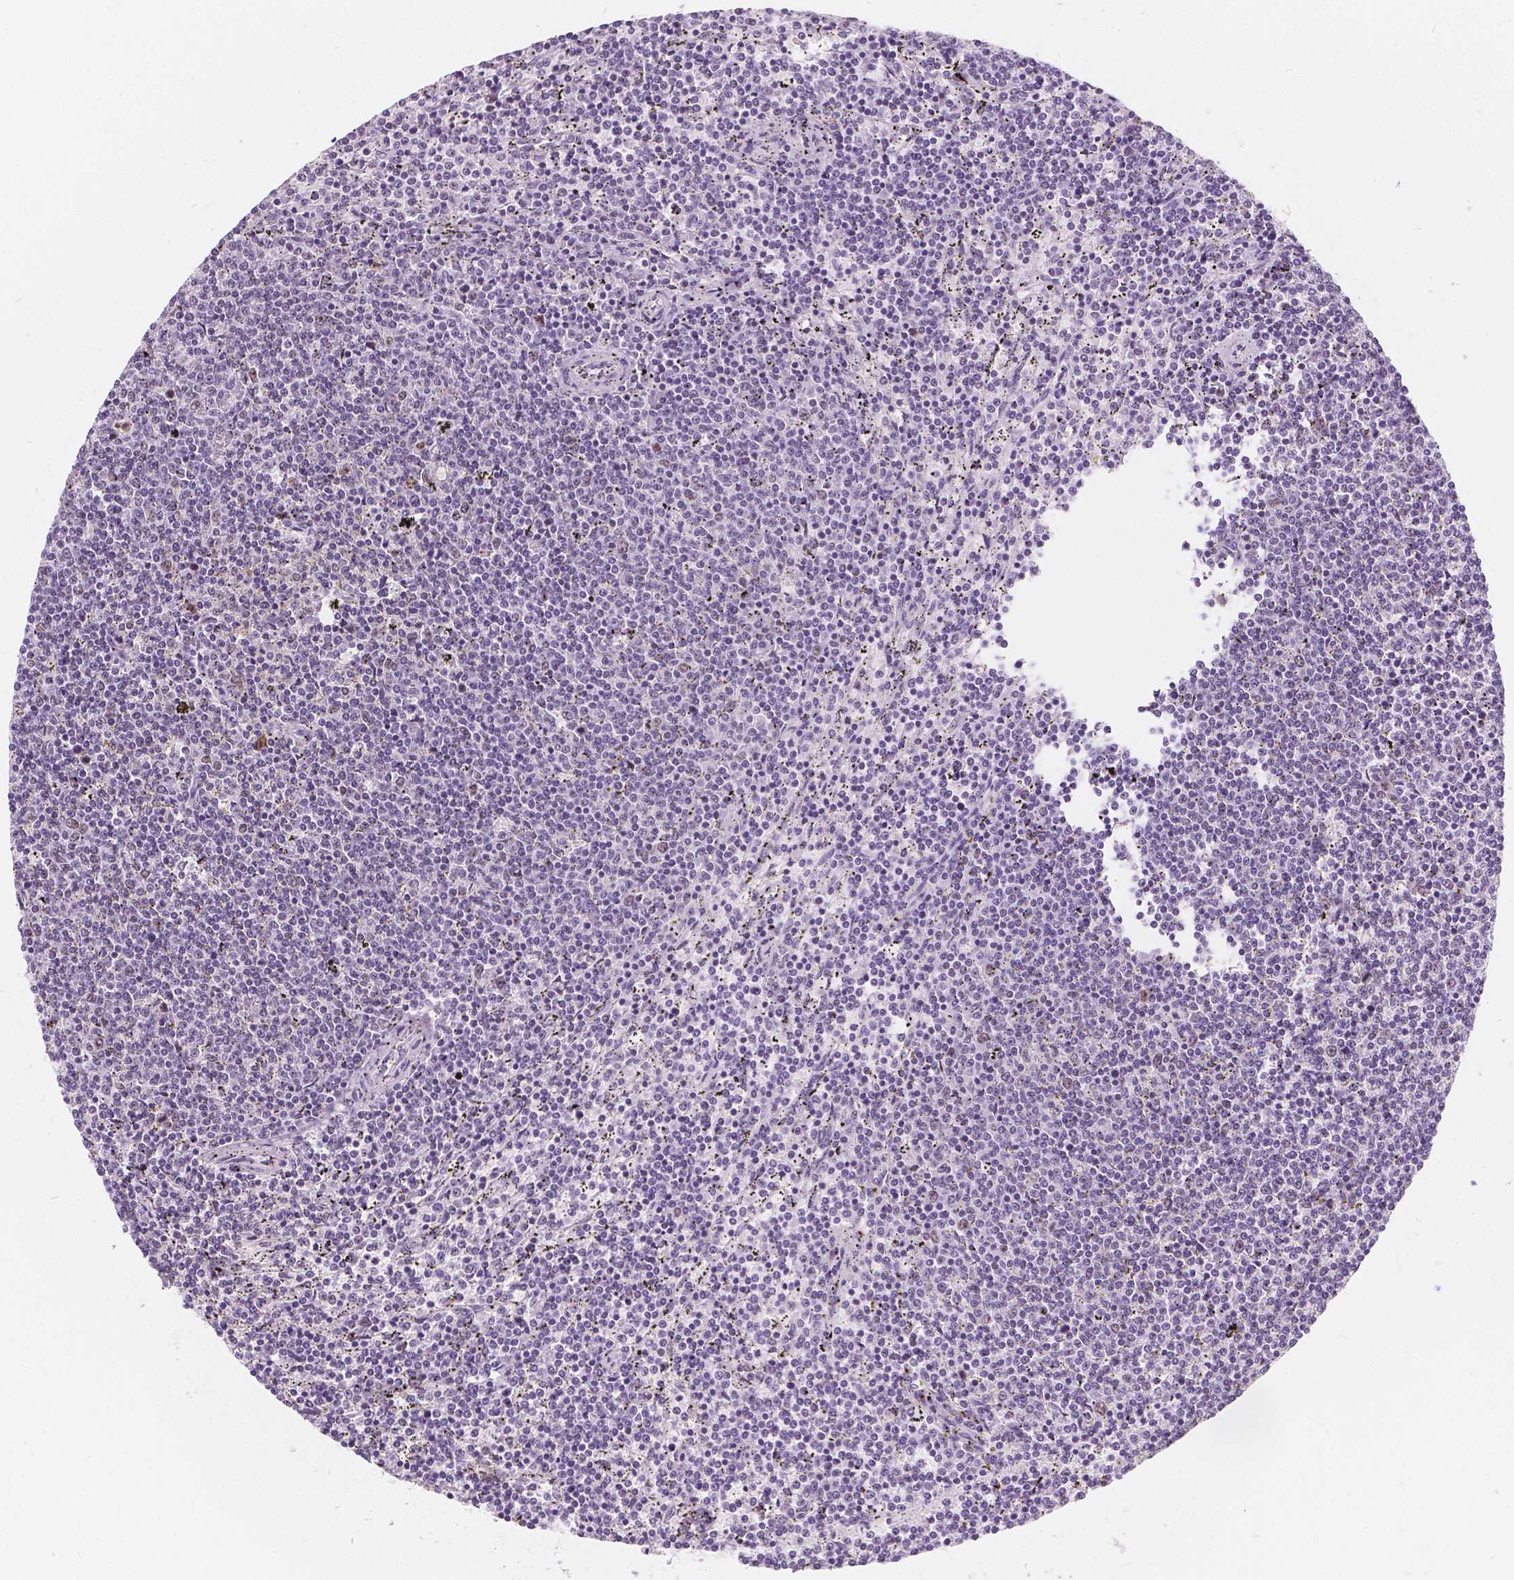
{"staining": {"intensity": "negative", "quantity": "none", "location": "none"}, "tissue": "lymphoma", "cell_type": "Tumor cells", "image_type": "cancer", "snomed": [{"axis": "morphology", "description": "Malignant lymphoma, non-Hodgkin's type, Low grade"}, {"axis": "topography", "description": "Spleen"}], "caption": "A photomicrograph of human low-grade malignant lymphoma, non-Hodgkin's type is negative for staining in tumor cells.", "gene": "NOLC1", "patient": {"sex": "female", "age": 50}}